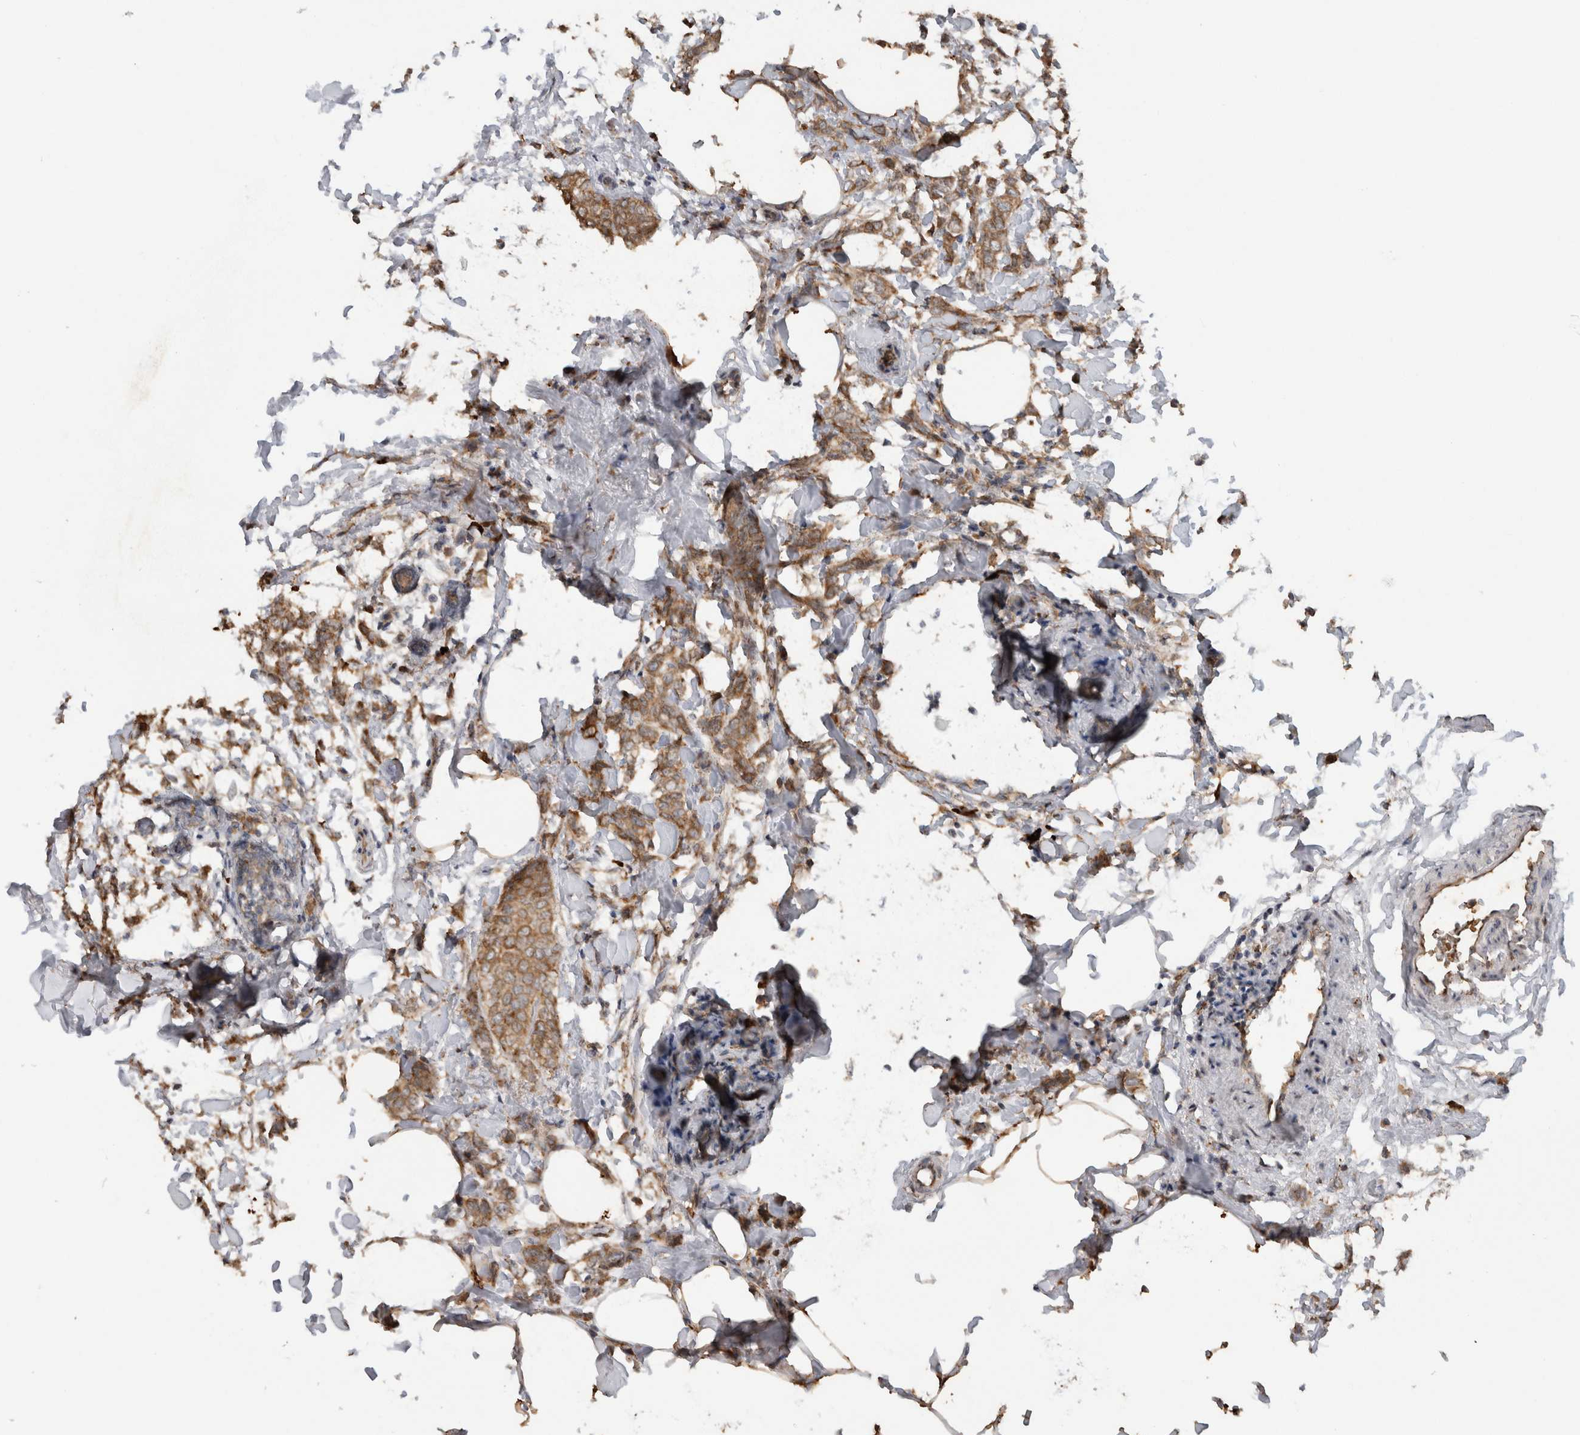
{"staining": {"intensity": "moderate", "quantity": ">75%", "location": "cytoplasmic/membranous"}, "tissue": "breast cancer", "cell_type": "Tumor cells", "image_type": "cancer", "snomed": [{"axis": "morphology", "description": "Lobular carcinoma, in situ"}, {"axis": "morphology", "description": "Lobular carcinoma"}, {"axis": "topography", "description": "Breast"}], "caption": "A histopathology image of human breast lobular carcinoma in situ stained for a protein shows moderate cytoplasmic/membranous brown staining in tumor cells.", "gene": "ADGRL3", "patient": {"sex": "female", "age": 41}}